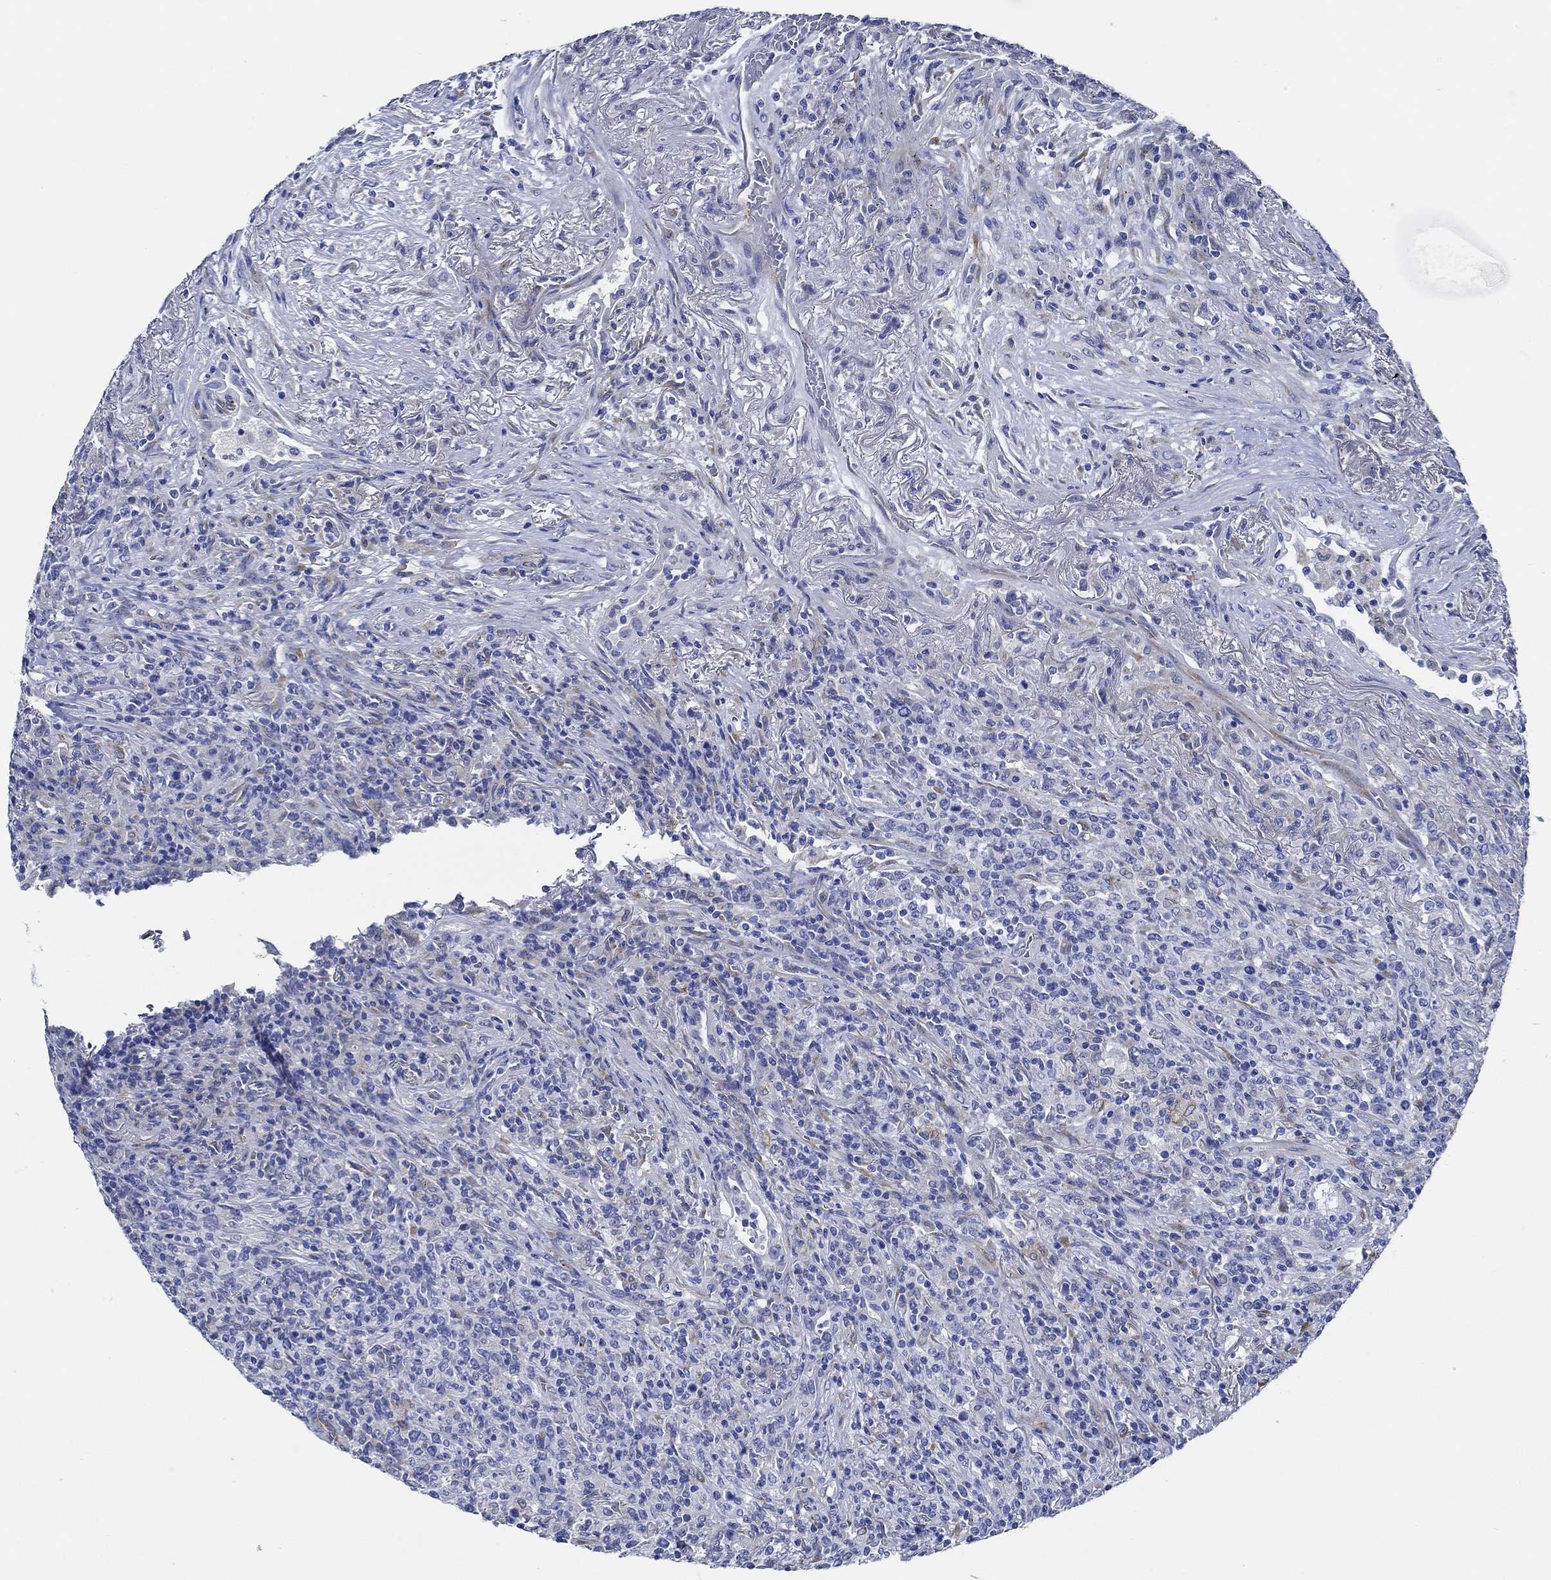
{"staining": {"intensity": "negative", "quantity": "none", "location": "none"}, "tissue": "lymphoma", "cell_type": "Tumor cells", "image_type": "cancer", "snomed": [{"axis": "morphology", "description": "Malignant lymphoma, non-Hodgkin's type, High grade"}, {"axis": "topography", "description": "Lung"}], "caption": "Tumor cells are negative for protein expression in human malignant lymphoma, non-Hodgkin's type (high-grade).", "gene": "HECW2", "patient": {"sex": "male", "age": 79}}